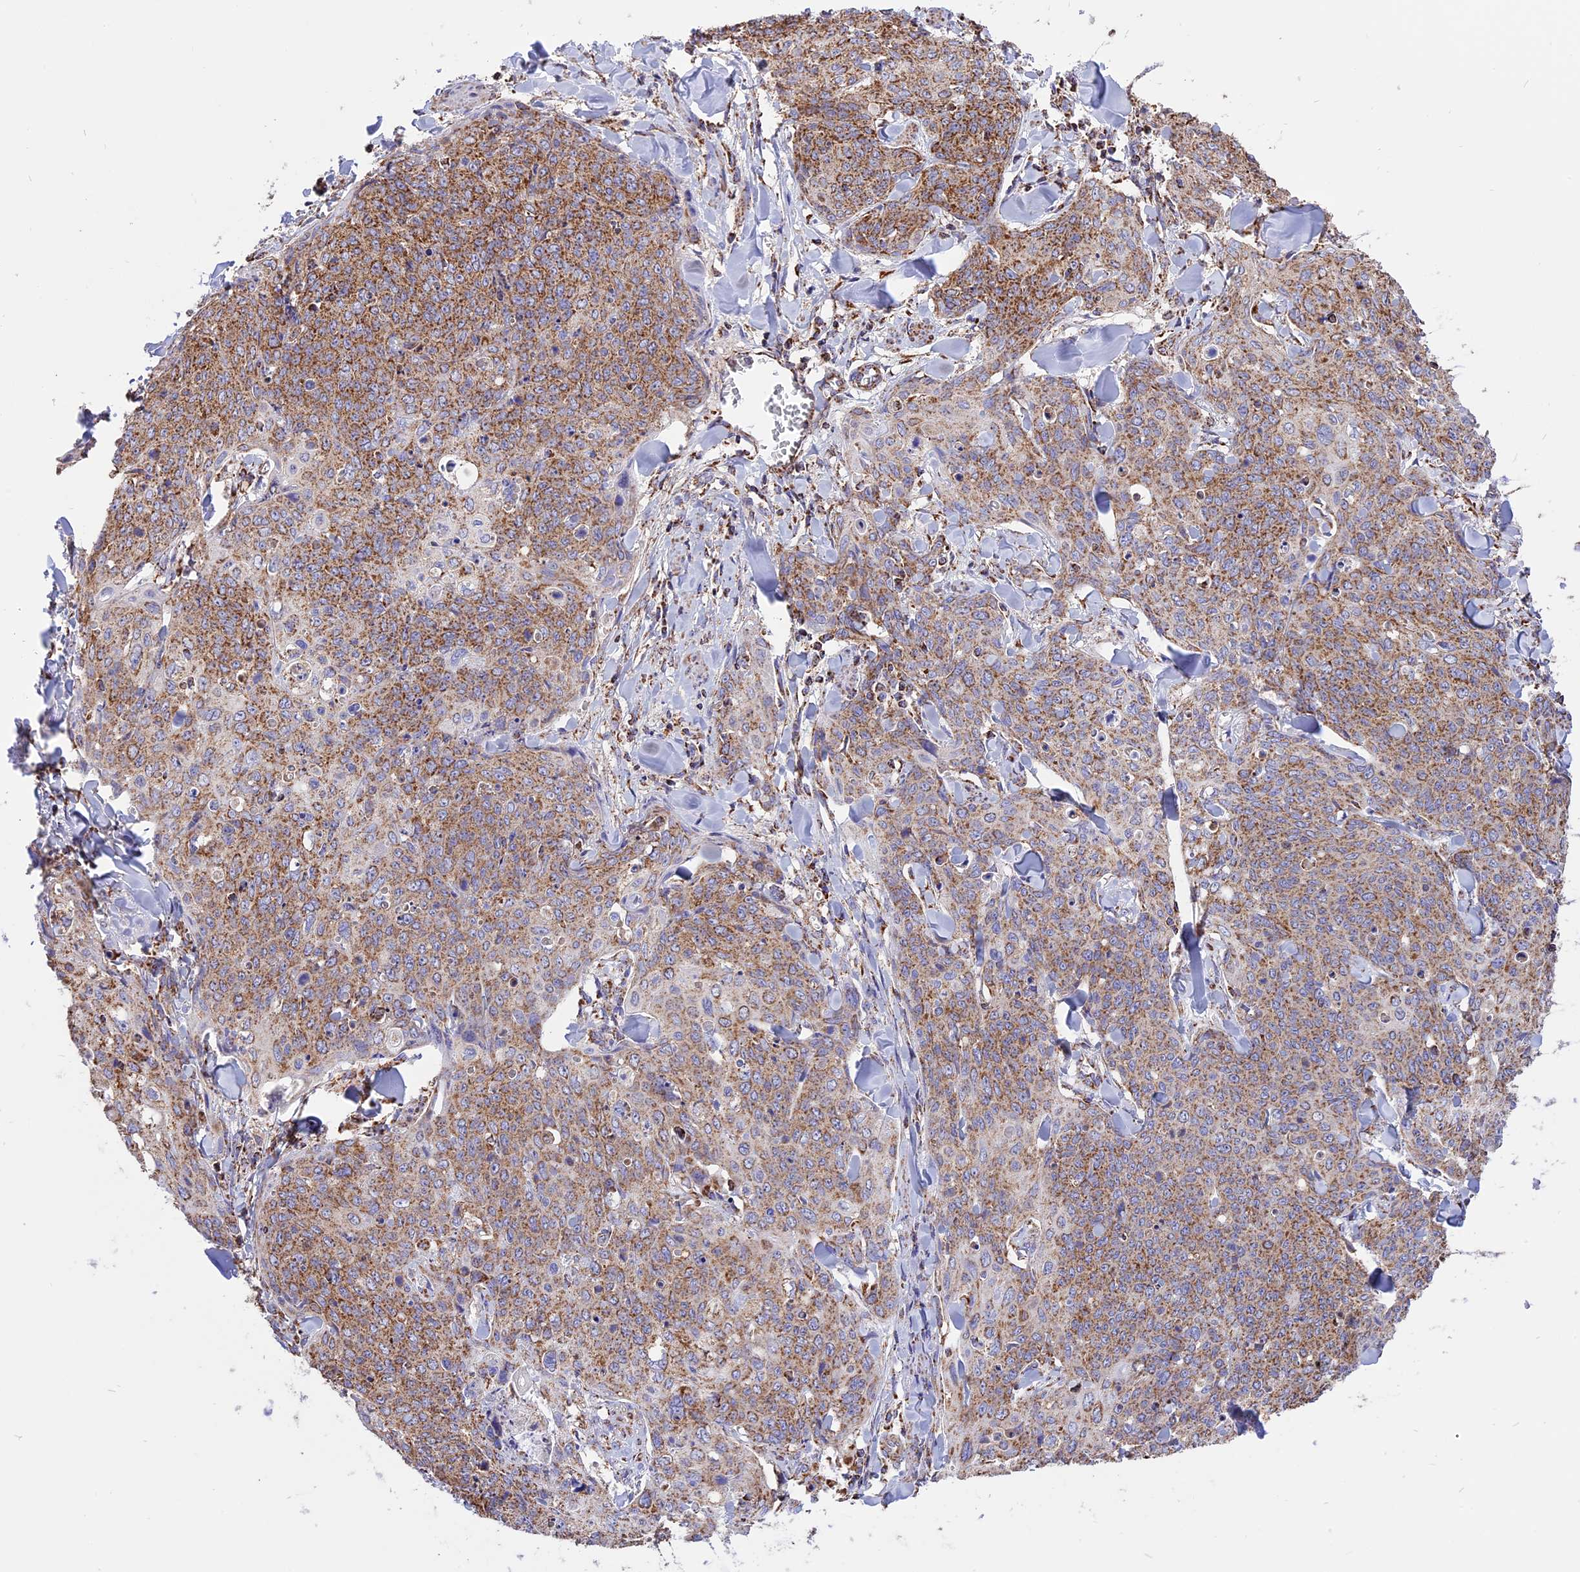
{"staining": {"intensity": "moderate", "quantity": ">75%", "location": "cytoplasmic/membranous"}, "tissue": "skin cancer", "cell_type": "Tumor cells", "image_type": "cancer", "snomed": [{"axis": "morphology", "description": "Squamous cell carcinoma, NOS"}, {"axis": "topography", "description": "Skin"}, {"axis": "topography", "description": "Vulva"}], "caption": "Brown immunohistochemical staining in squamous cell carcinoma (skin) shows moderate cytoplasmic/membranous positivity in about >75% of tumor cells.", "gene": "TTC4", "patient": {"sex": "female", "age": 85}}